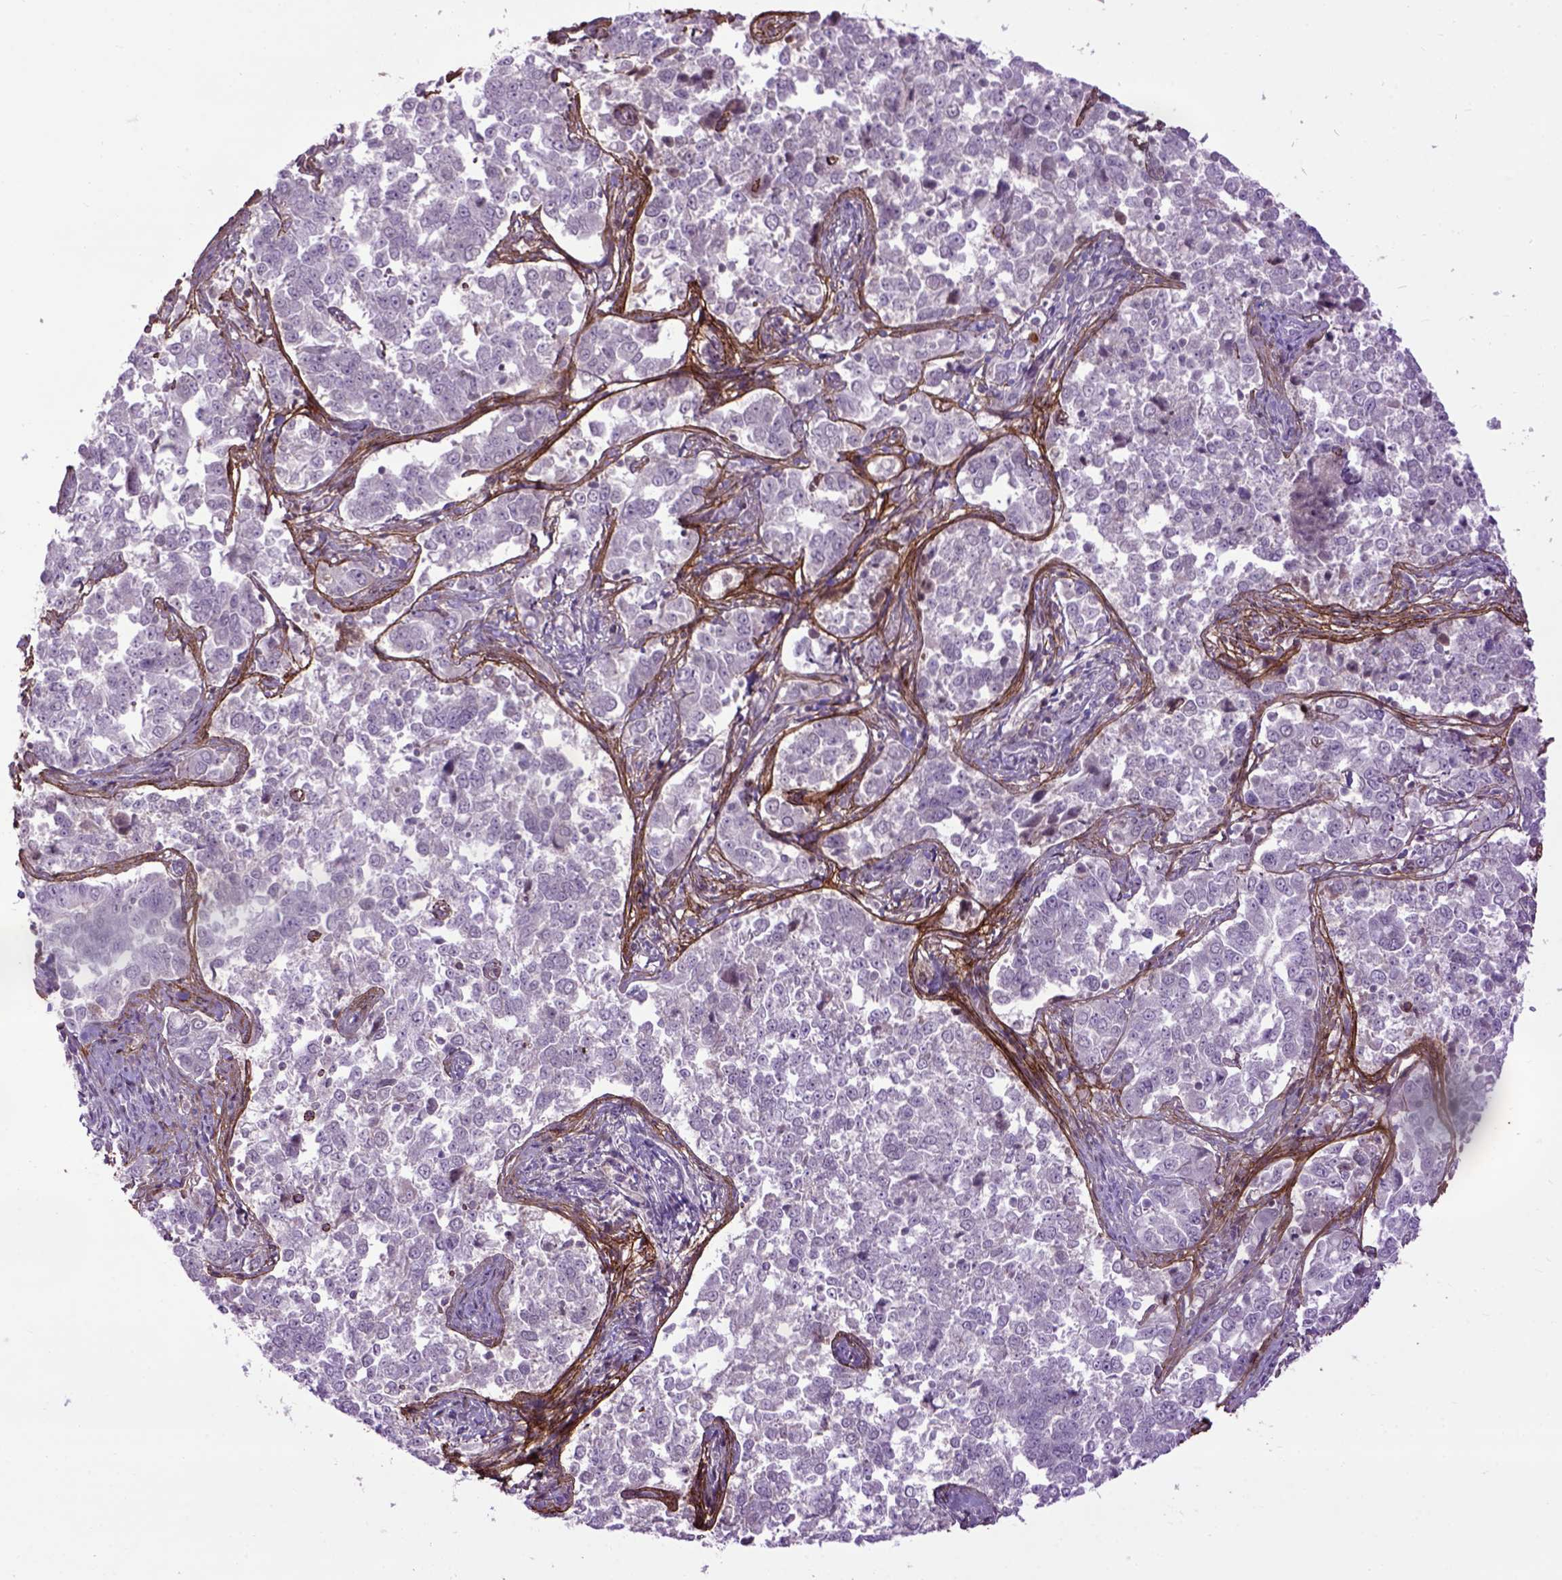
{"staining": {"intensity": "negative", "quantity": "none", "location": "none"}, "tissue": "endometrial cancer", "cell_type": "Tumor cells", "image_type": "cancer", "snomed": [{"axis": "morphology", "description": "Adenocarcinoma, NOS"}, {"axis": "topography", "description": "Endometrium"}], "caption": "Protein analysis of endometrial cancer shows no significant expression in tumor cells.", "gene": "EMILIN3", "patient": {"sex": "female", "age": 43}}